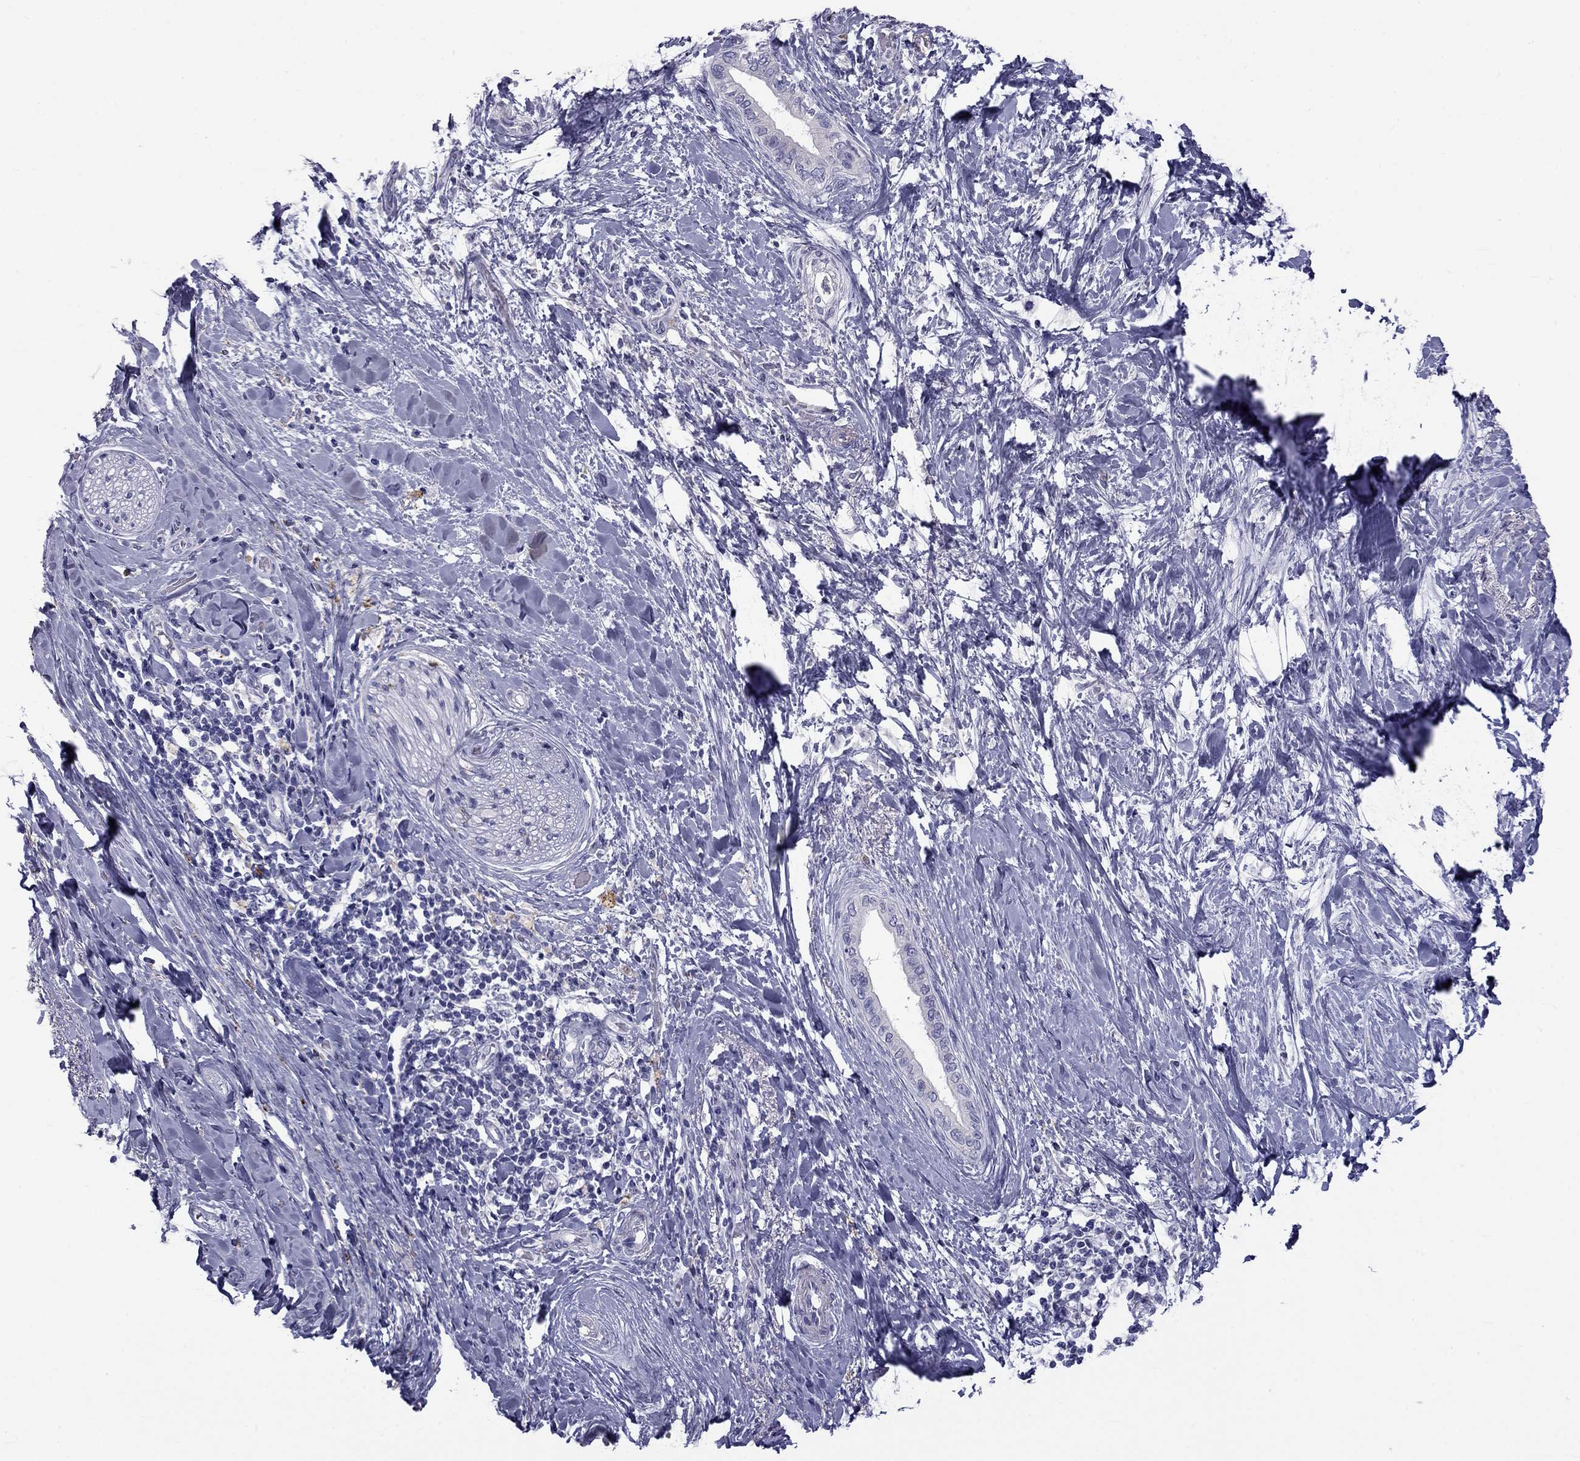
{"staining": {"intensity": "negative", "quantity": "none", "location": "none"}, "tissue": "pancreatic cancer", "cell_type": "Tumor cells", "image_type": "cancer", "snomed": [{"axis": "morphology", "description": "Normal tissue, NOS"}, {"axis": "morphology", "description": "Adenocarcinoma, NOS"}, {"axis": "topography", "description": "Pancreas"}, {"axis": "topography", "description": "Duodenum"}], "caption": "High power microscopy micrograph of an IHC micrograph of adenocarcinoma (pancreatic), revealing no significant positivity in tumor cells.", "gene": "CLPSL2", "patient": {"sex": "female", "age": 60}}